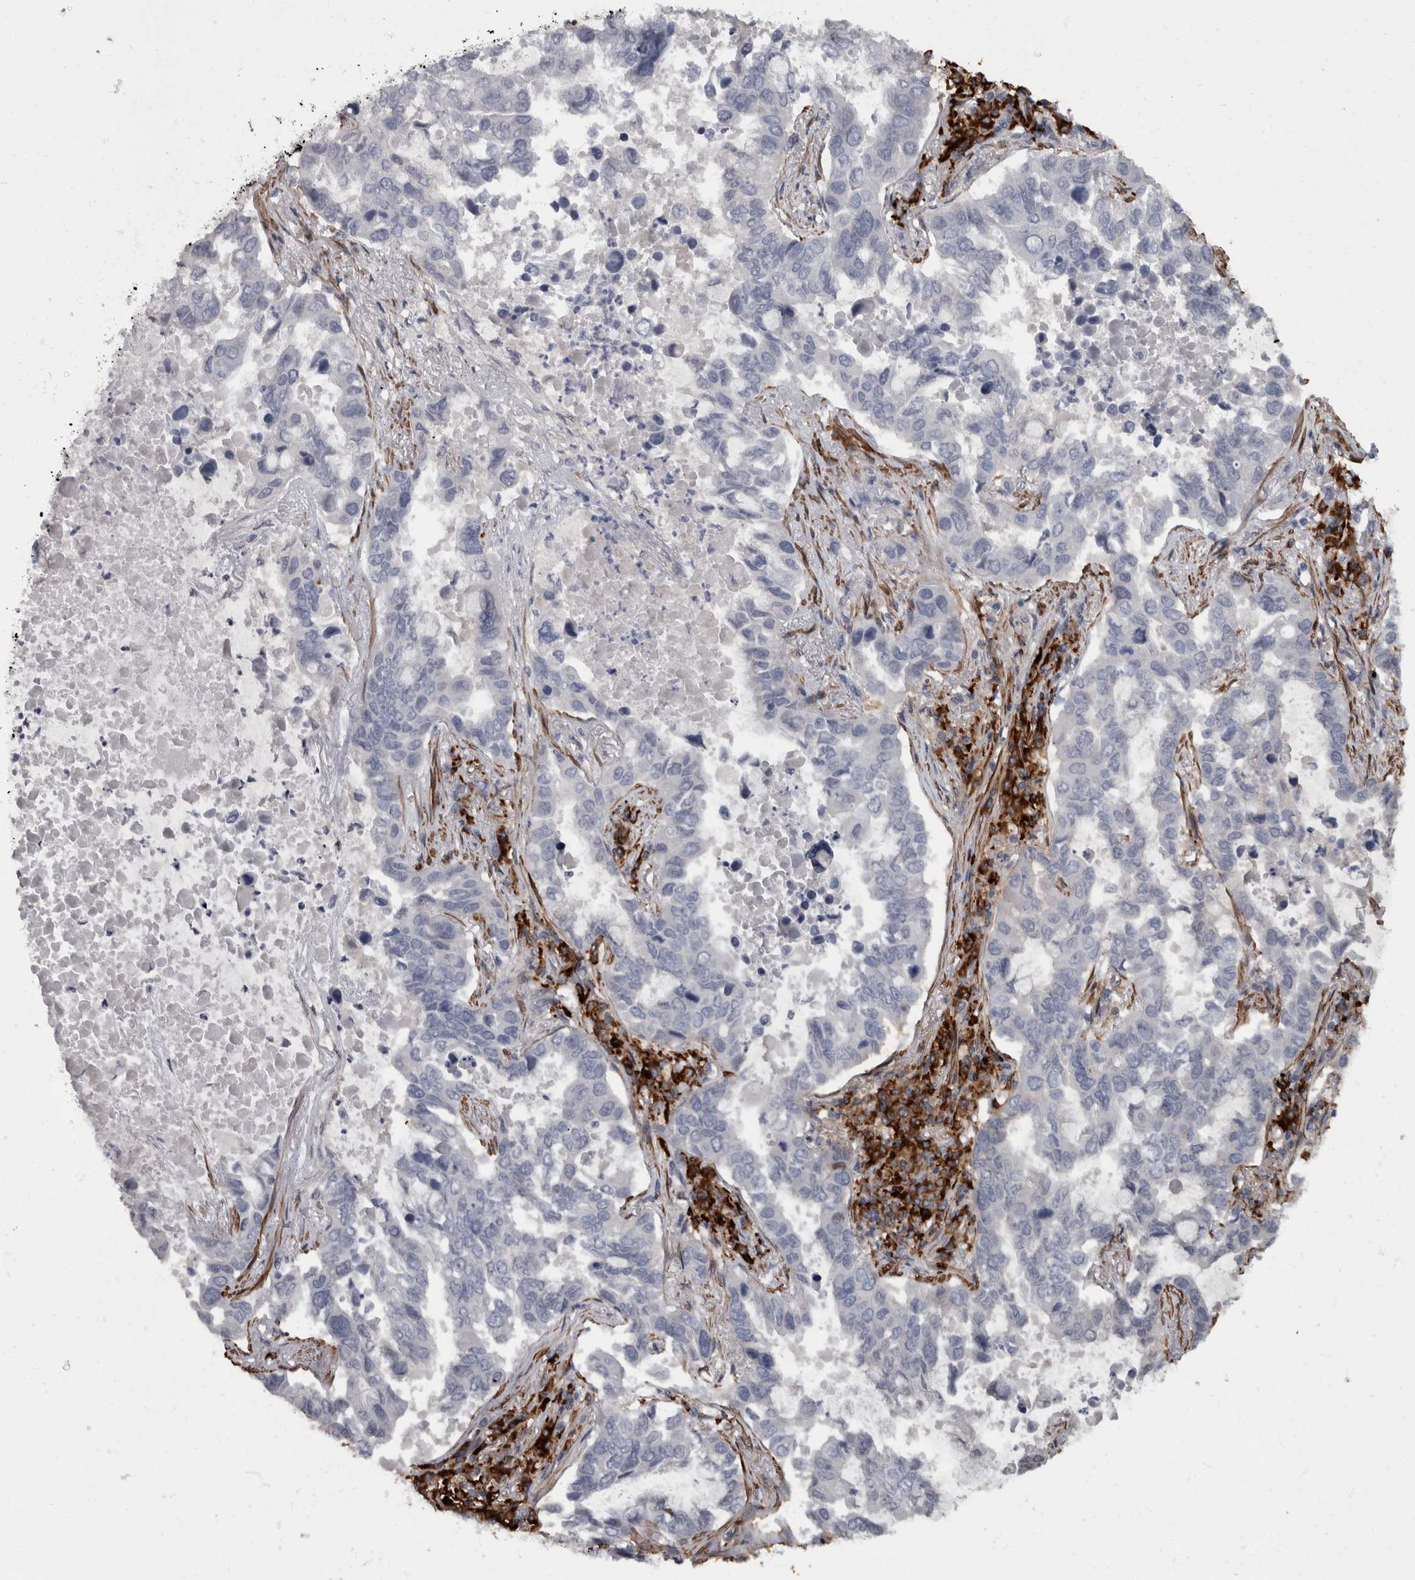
{"staining": {"intensity": "negative", "quantity": "none", "location": "none"}, "tissue": "lung cancer", "cell_type": "Tumor cells", "image_type": "cancer", "snomed": [{"axis": "morphology", "description": "Adenocarcinoma, NOS"}, {"axis": "topography", "description": "Lung"}], "caption": "Histopathology image shows no protein staining in tumor cells of lung cancer (adenocarcinoma) tissue.", "gene": "MASTL", "patient": {"sex": "male", "age": 64}}